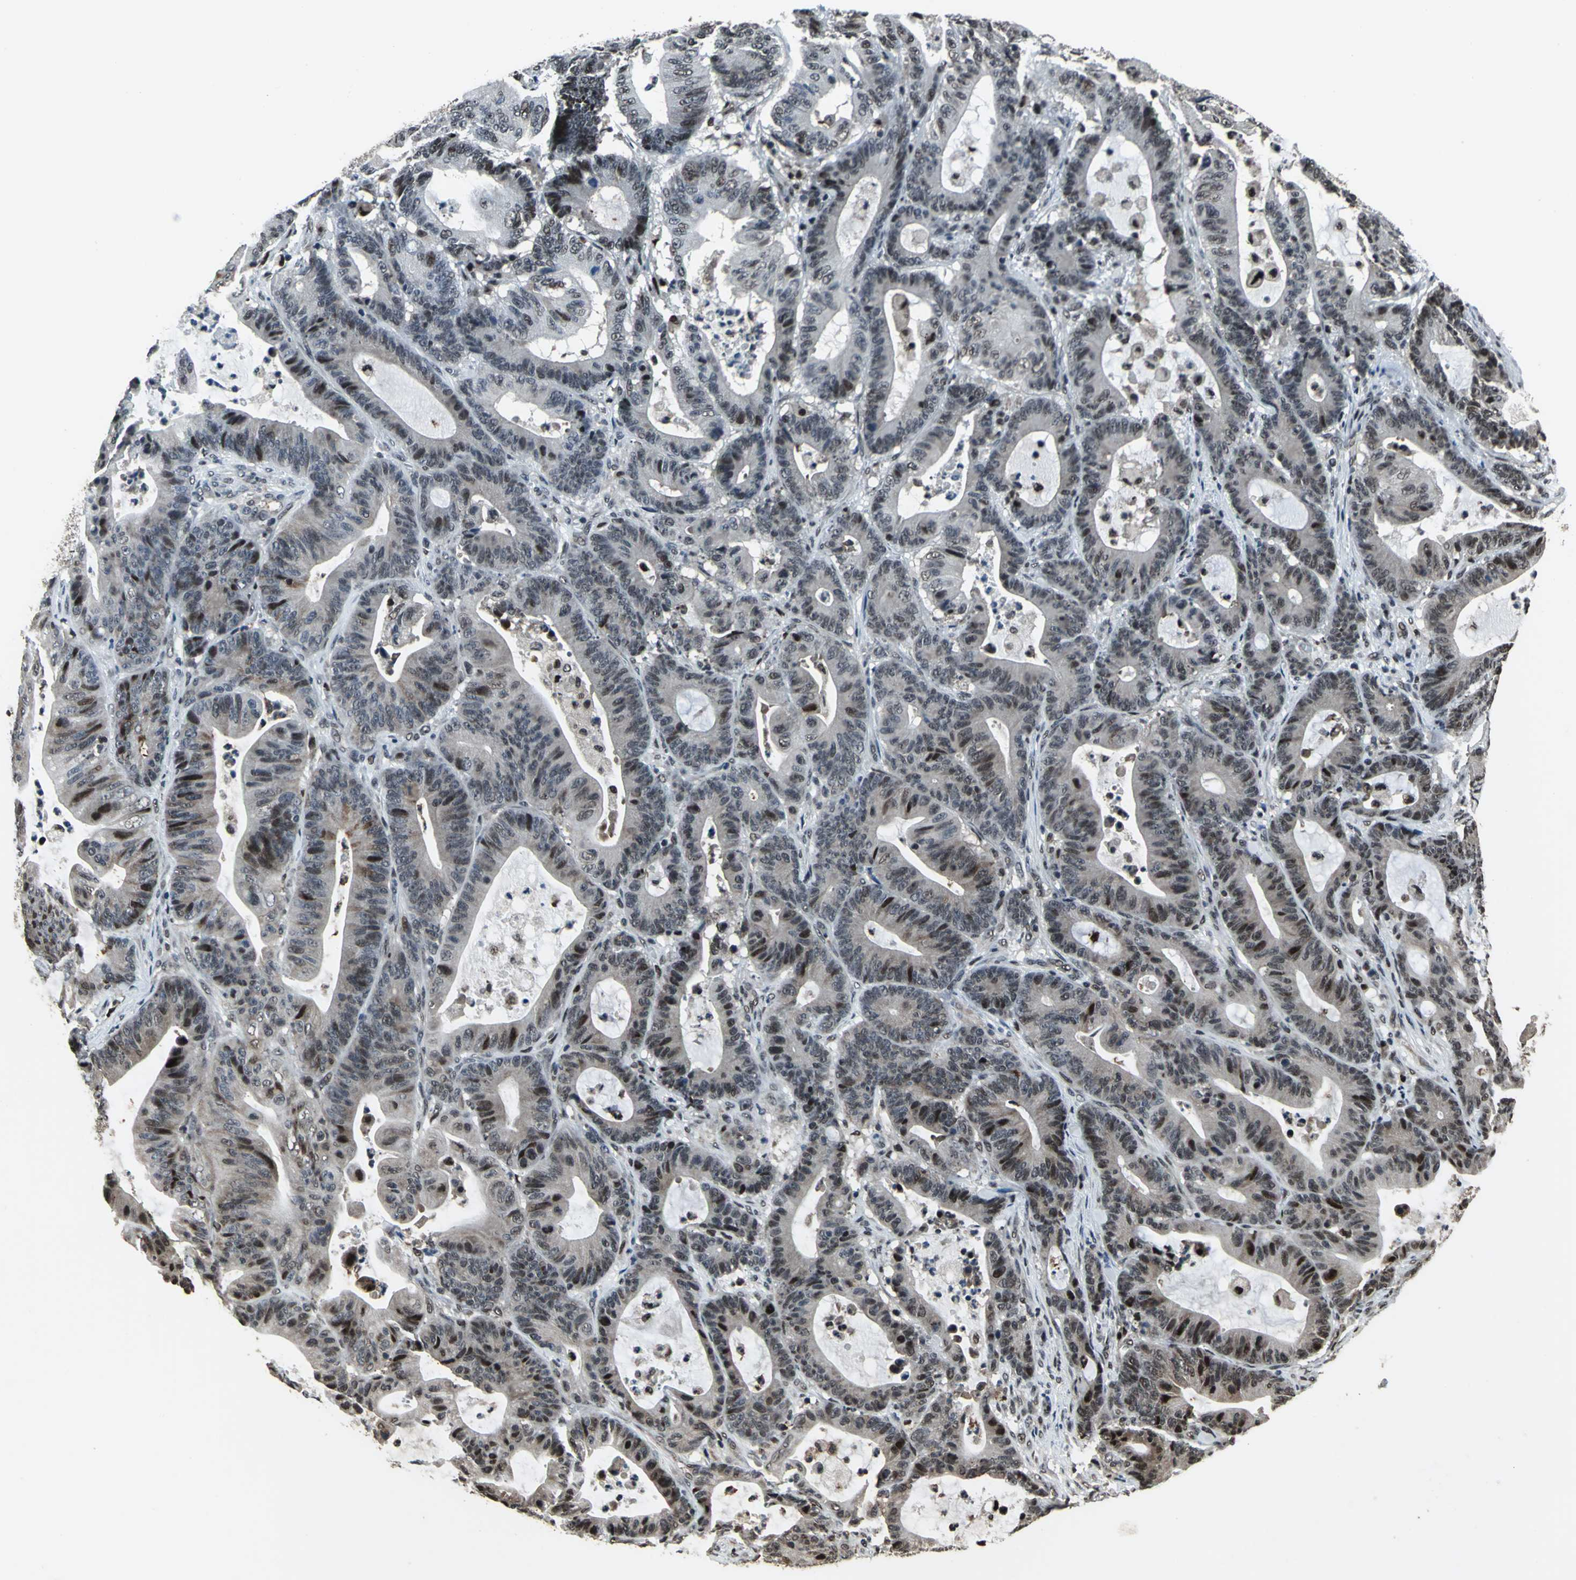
{"staining": {"intensity": "moderate", "quantity": "25%-75%", "location": "nuclear"}, "tissue": "colorectal cancer", "cell_type": "Tumor cells", "image_type": "cancer", "snomed": [{"axis": "morphology", "description": "Adenocarcinoma, NOS"}, {"axis": "topography", "description": "Colon"}], "caption": "Immunohistochemical staining of human colorectal adenocarcinoma displays medium levels of moderate nuclear protein expression in approximately 25%-75% of tumor cells. (DAB (3,3'-diaminobenzidine) IHC, brown staining for protein, blue staining for nuclei).", "gene": "MIS18BP1", "patient": {"sex": "female", "age": 84}}